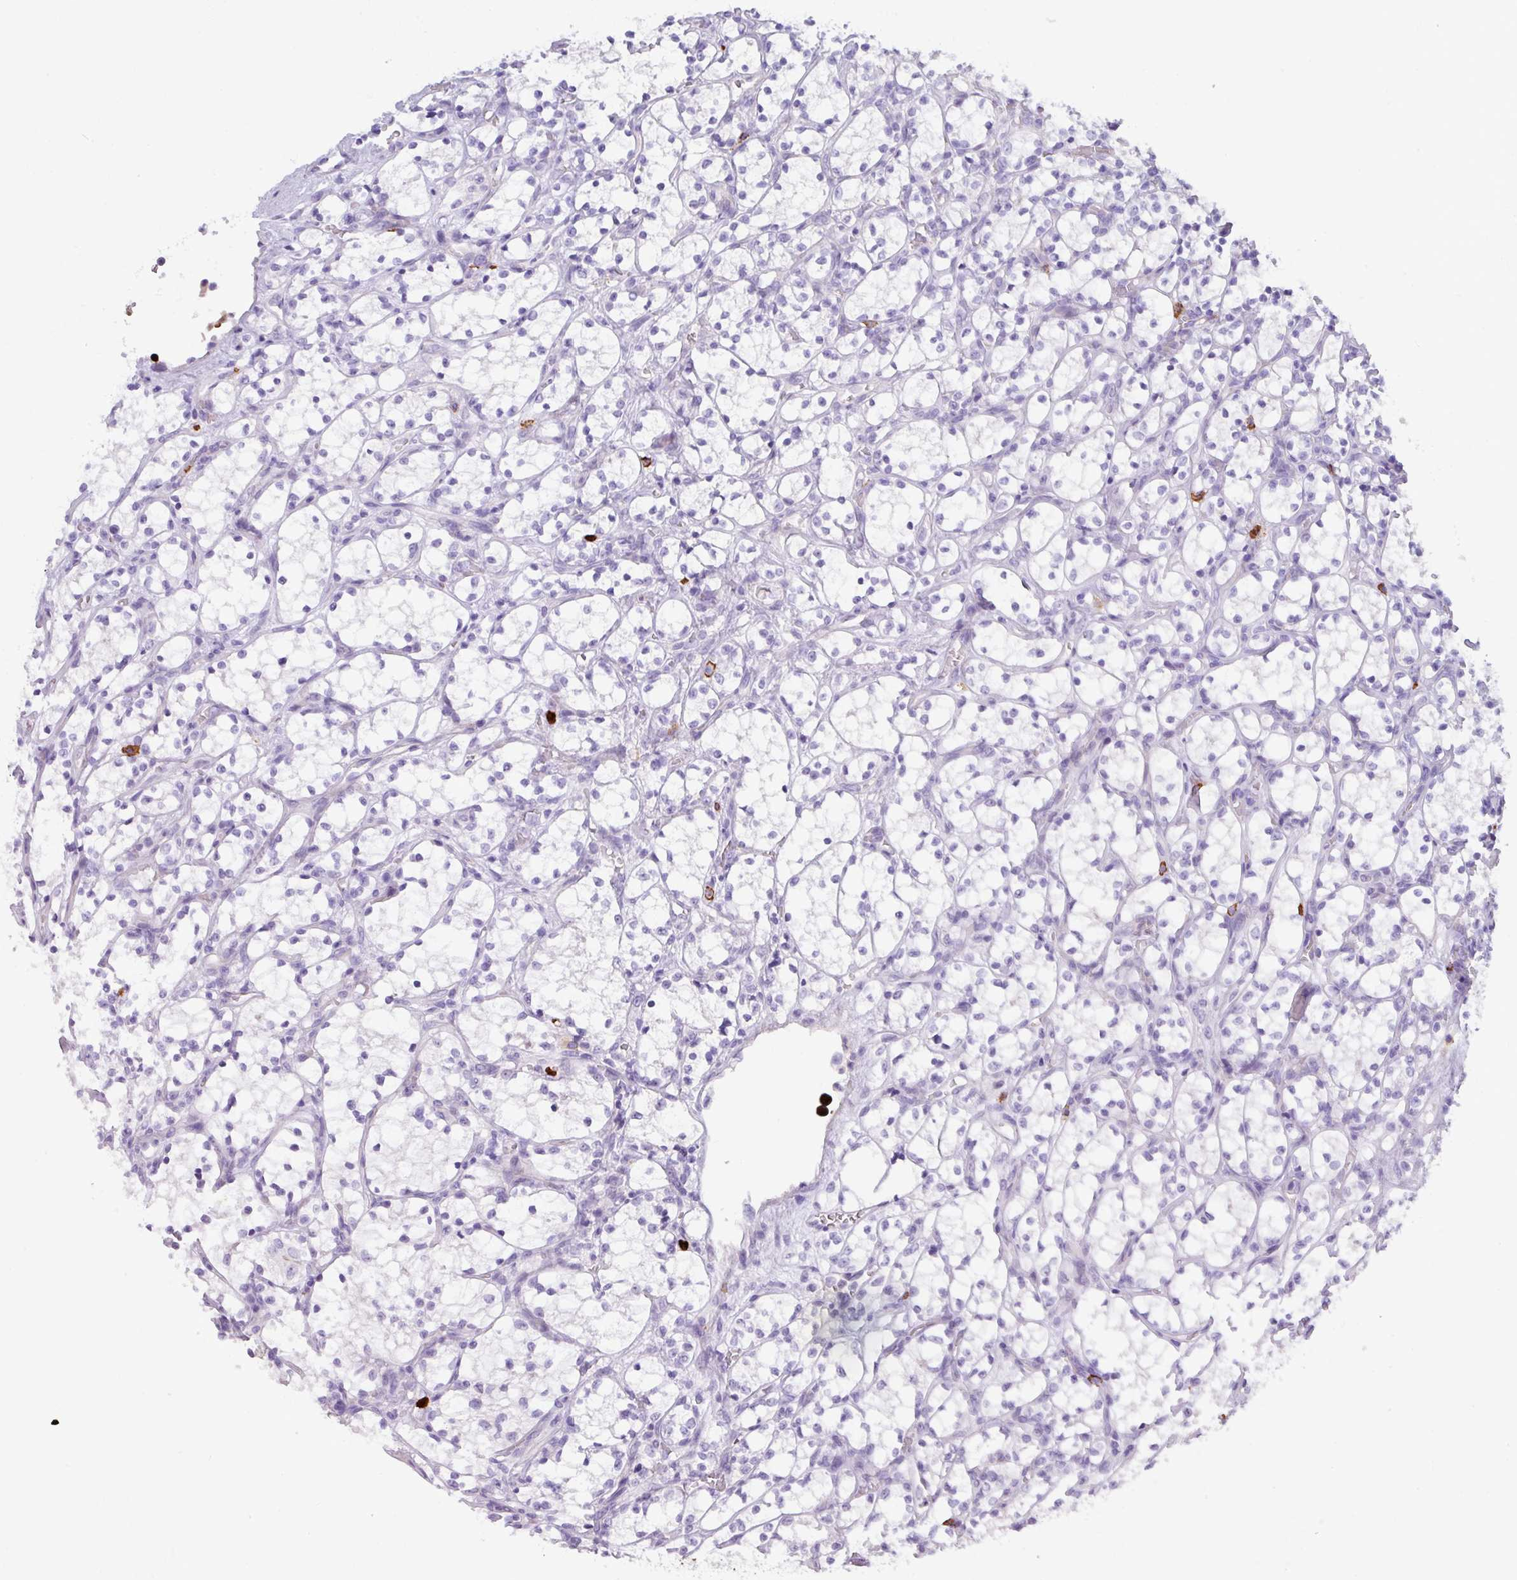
{"staining": {"intensity": "negative", "quantity": "none", "location": "none"}, "tissue": "renal cancer", "cell_type": "Tumor cells", "image_type": "cancer", "snomed": [{"axis": "morphology", "description": "Adenocarcinoma, NOS"}, {"axis": "topography", "description": "Kidney"}], "caption": "Micrograph shows no significant protein positivity in tumor cells of adenocarcinoma (renal).", "gene": "MRM2", "patient": {"sex": "female", "age": 69}}